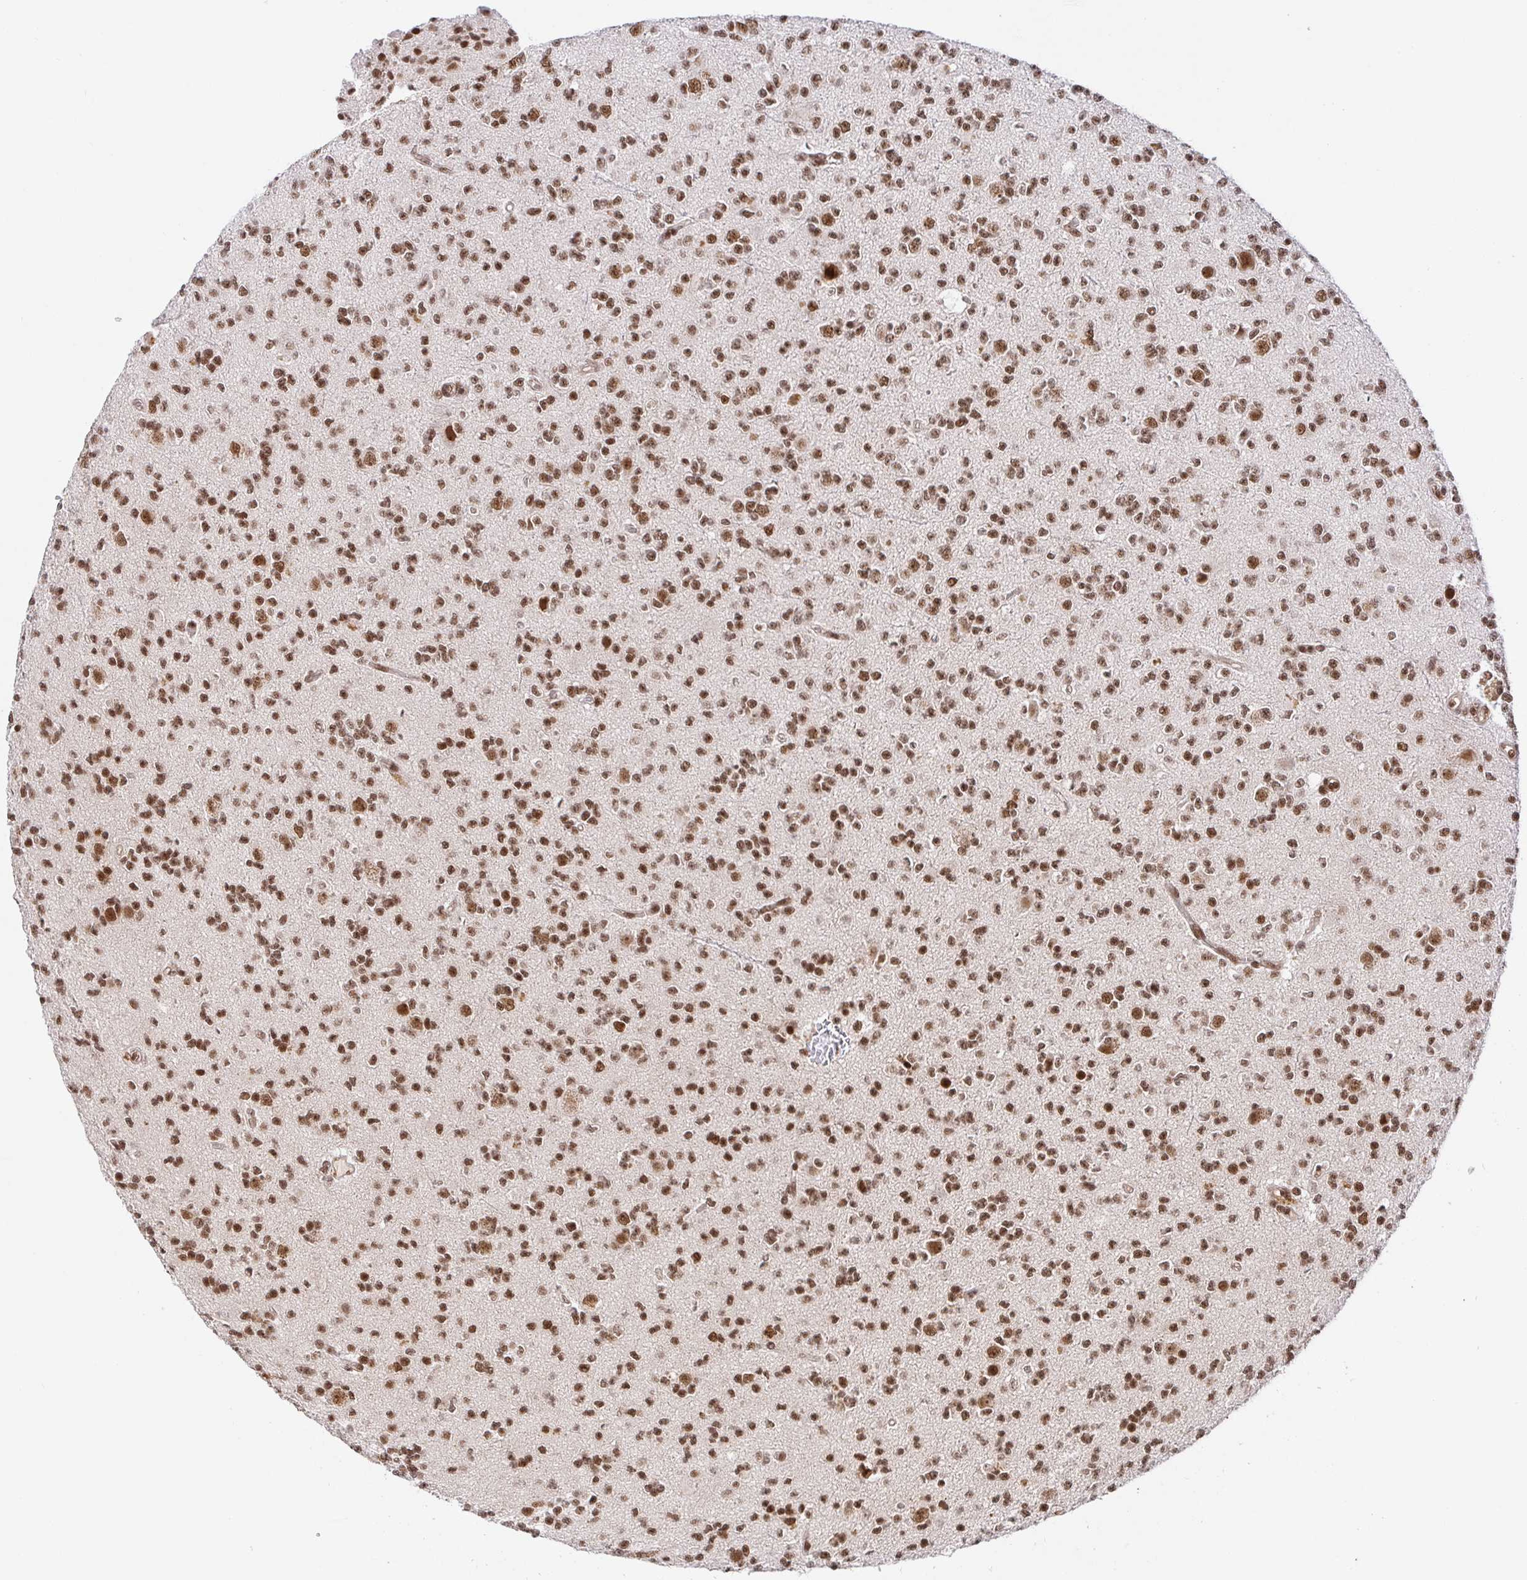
{"staining": {"intensity": "moderate", "quantity": ">75%", "location": "nuclear"}, "tissue": "glioma", "cell_type": "Tumor cells", "image_type": "cancer", "snomed": [{"axis": "morphology", "description": "Glioma, malignant, High grade"}, {"axis": "topography", "description": "Brain"}], "caption": "This is an image of immunohistochemistry staining of high-grade glioma (malignant), which shows moderate positivity in the nuclear of tumor cells.", "gene": "USF1", "patient": {"sex": "male", "age": 36}}